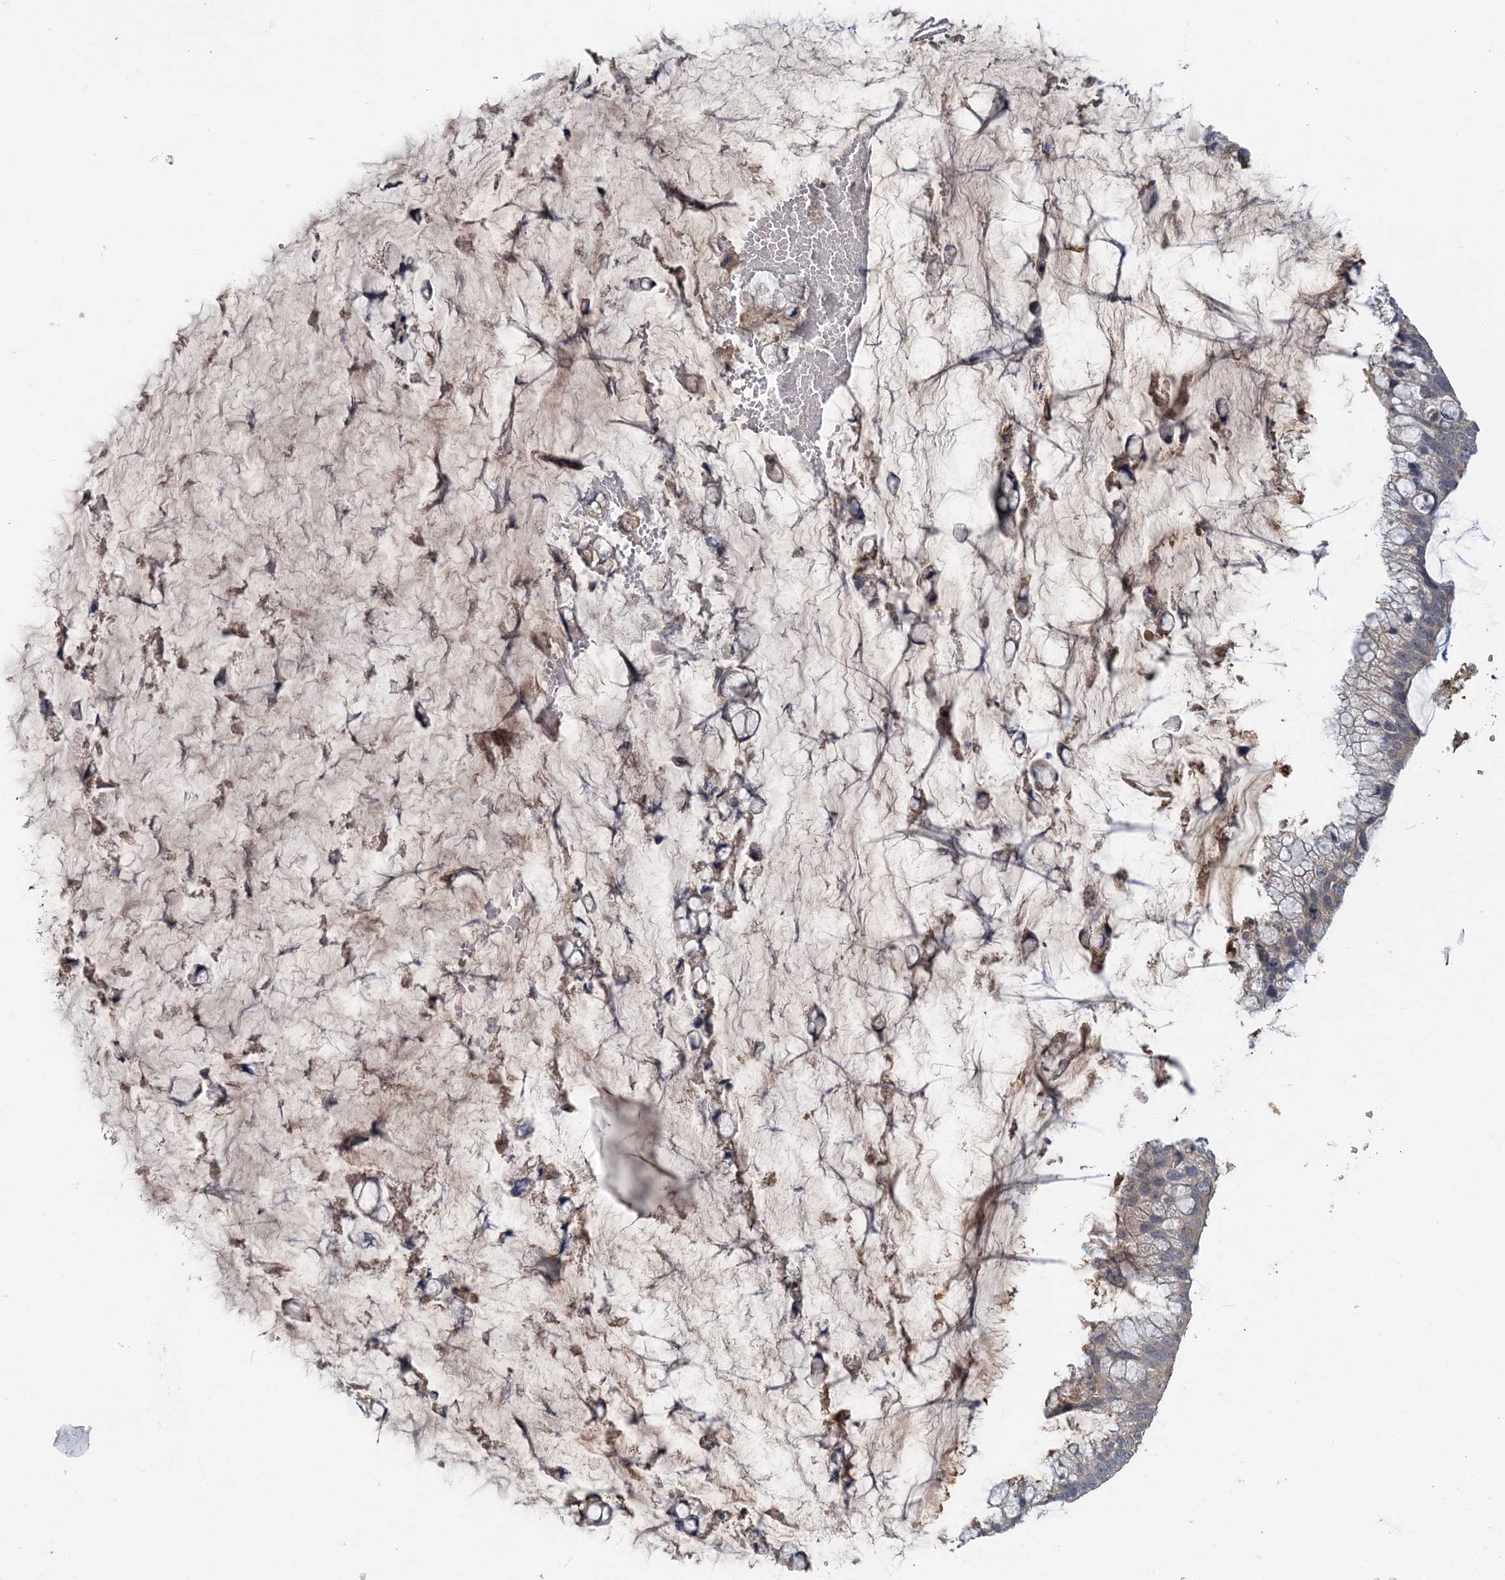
{"staining": {"intensity": "negative", "quantity": "none", "location": "none"}, "tissue": "ovarian cancer", "cell_type": "Tumor cells", "image_type": "cancer", "snomed": [{"axis": "morphology", "description": "Cystadenocarcinoma, mucinous, NOS"}, {"axis": "topography", "description": "Ovary"}], "caption": "The image exhibits no staining of tumor cells in ovarian mucinous cystadenocarcinoma. (Brightfield microscopy of DAB immunohistochemistry (IHC) at high magnification).", "gene": "RNF25", "patient": {"sex": "female", "age": 39}}